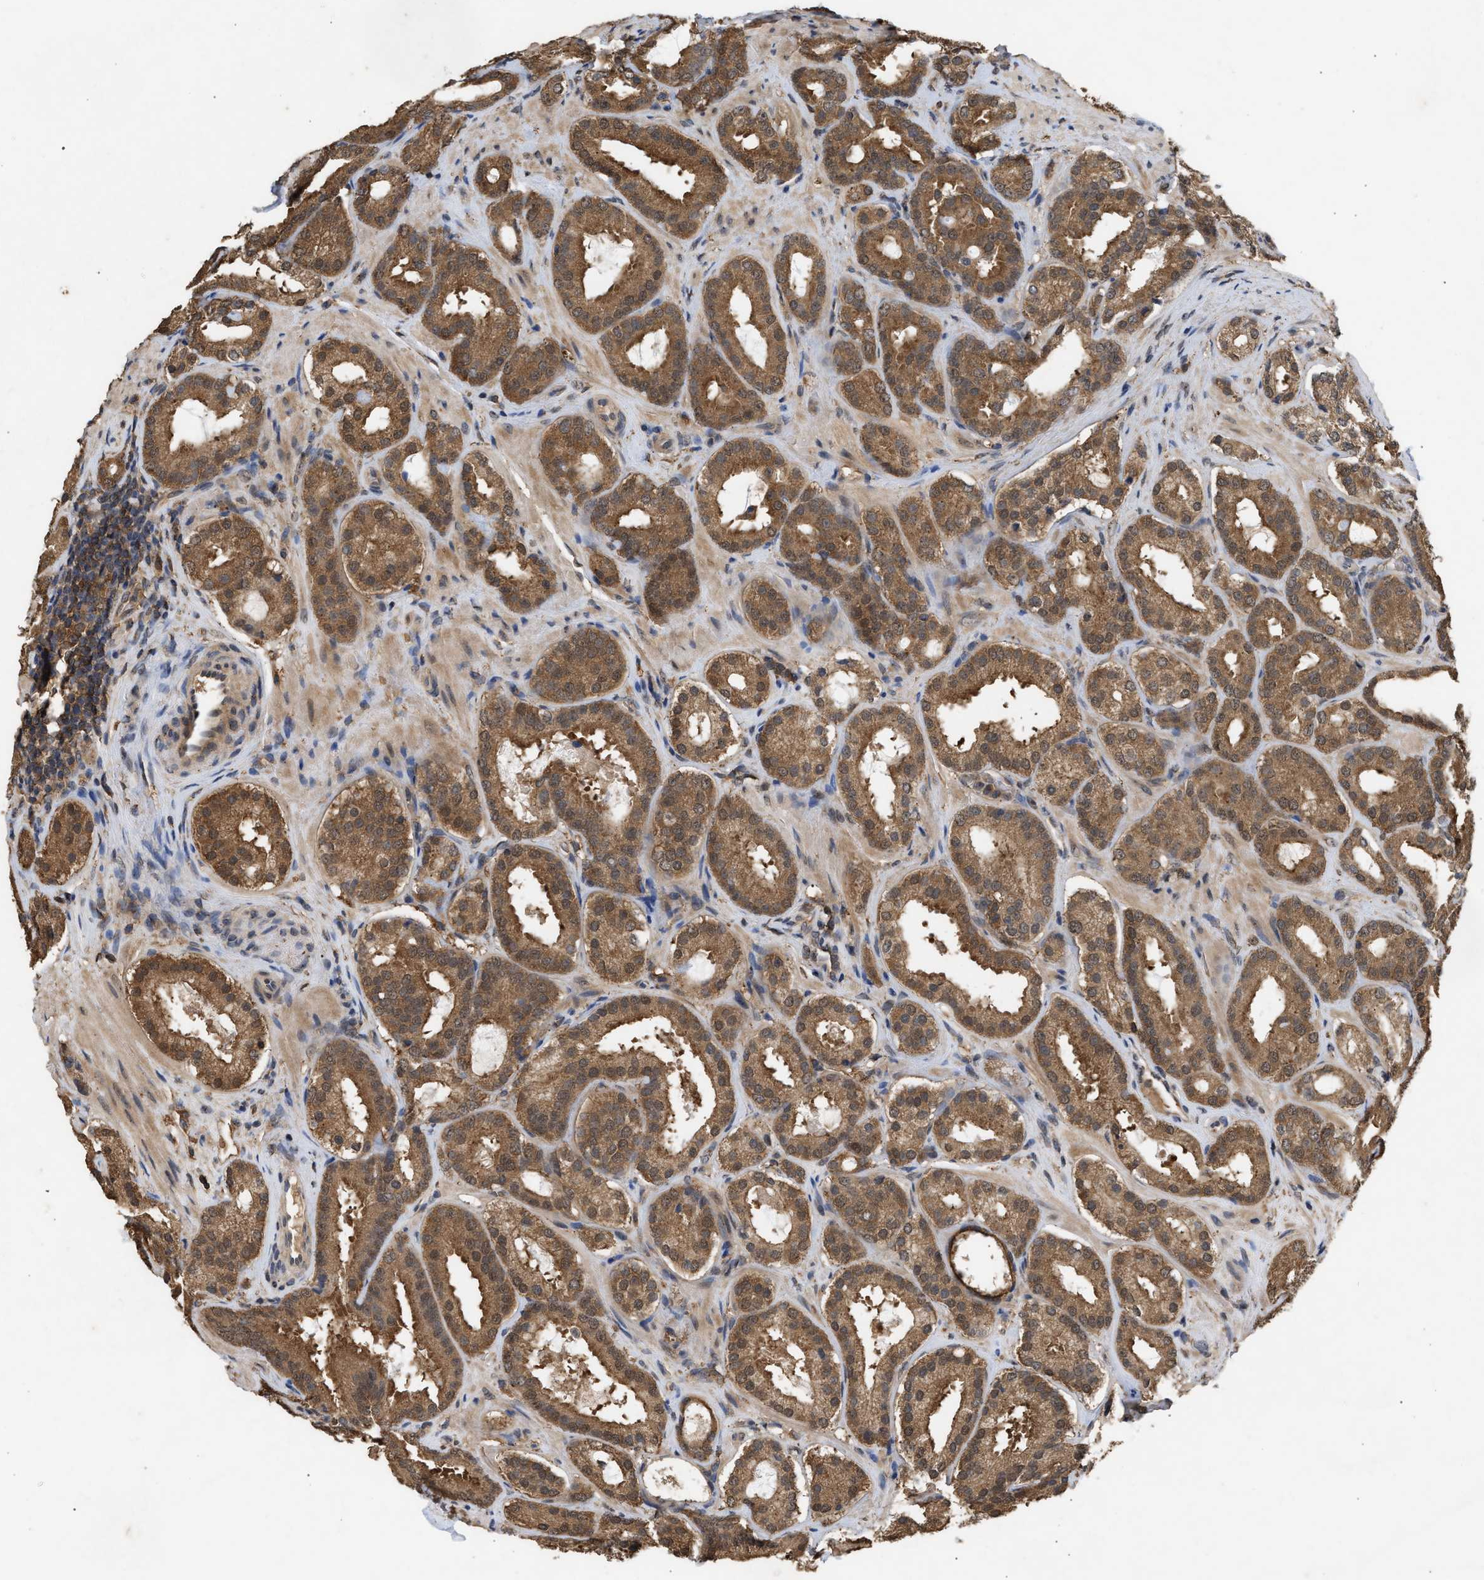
{"staining": {"intensity": "moderate", "quantity": ">75%", "location": "cytoplasmic/membranous,nuclear"}, "tissue": "prostate cancer", "cell_type": "Tumor cells", "image_type": "cancer", "snomed": [{"axis": "morphology", "description": "Adenocarcinoma, Low grade"}, {"axis": "topography", "description": "Prostate"}], "caption": "High-power microscopy captured an IHC histopathology image of prostate cancer, revealing moderate cytoplasmic/membranous and nuclear staining in about >75% of tumor cells.", "gene": "FITM1", "patient": {"sex": "male", "age": 69}}